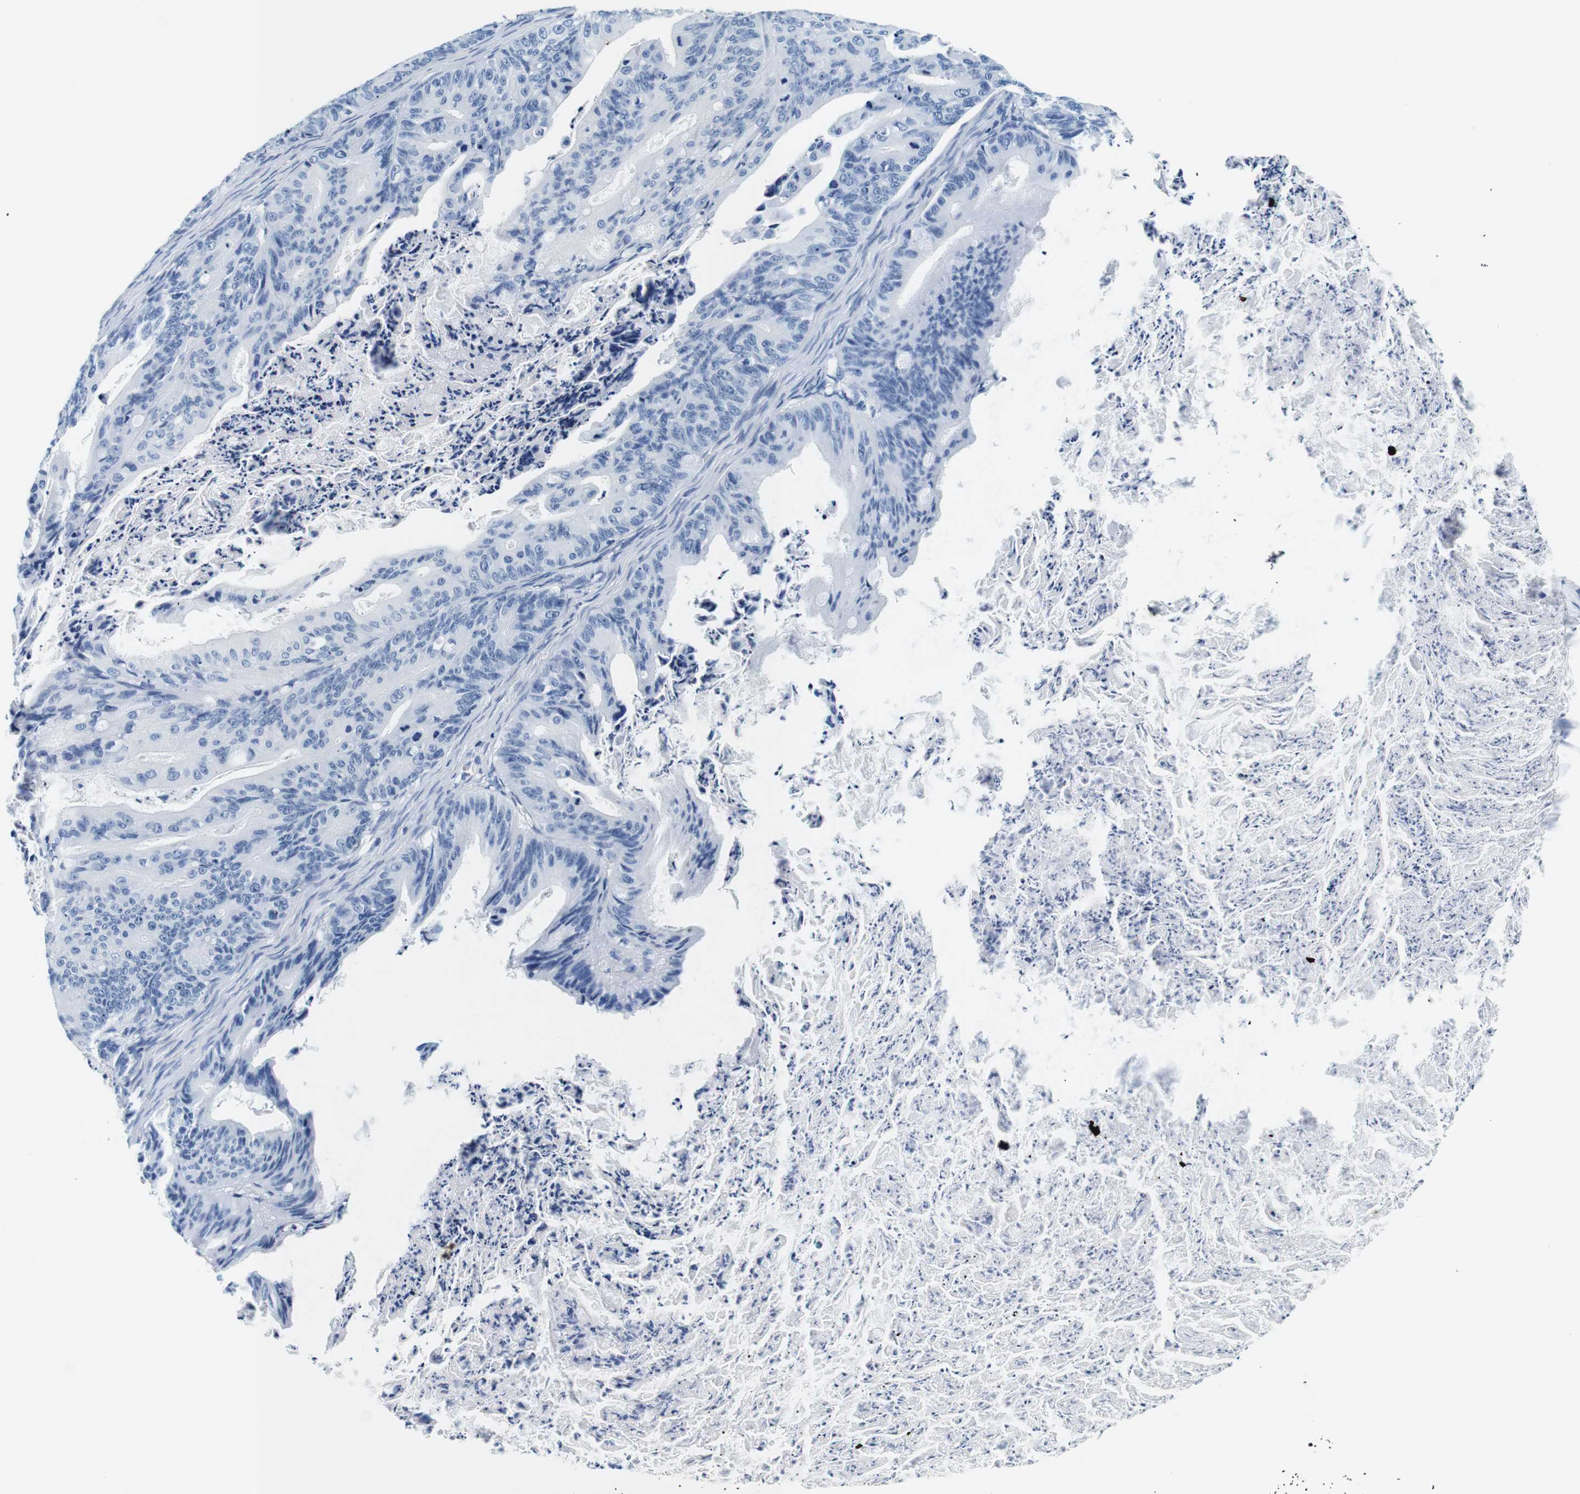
{"staining": {"intensity": "negative", "quantity": "none", "location": "none"}, "tissue": "ovarian cancer", "cell_type": "Tumor cells", "image_type": "cancer", "snomed": [{"axis": "morphology", "description": "Cystadenocarcinoma, mucinous, NOS"}, {"axis": "topography", "description": "Ovary"}], "caption": "DAB immunohistochemical staining of ovarian mucinous cystadenocarcinoma shows no significant positivity in tumor cells. (Brightfield microscopy of DAB immunohistochemistry (IHC) at high magnification).", "gene": "ELANE", "patient": {"sex": "female", "age": 37}}